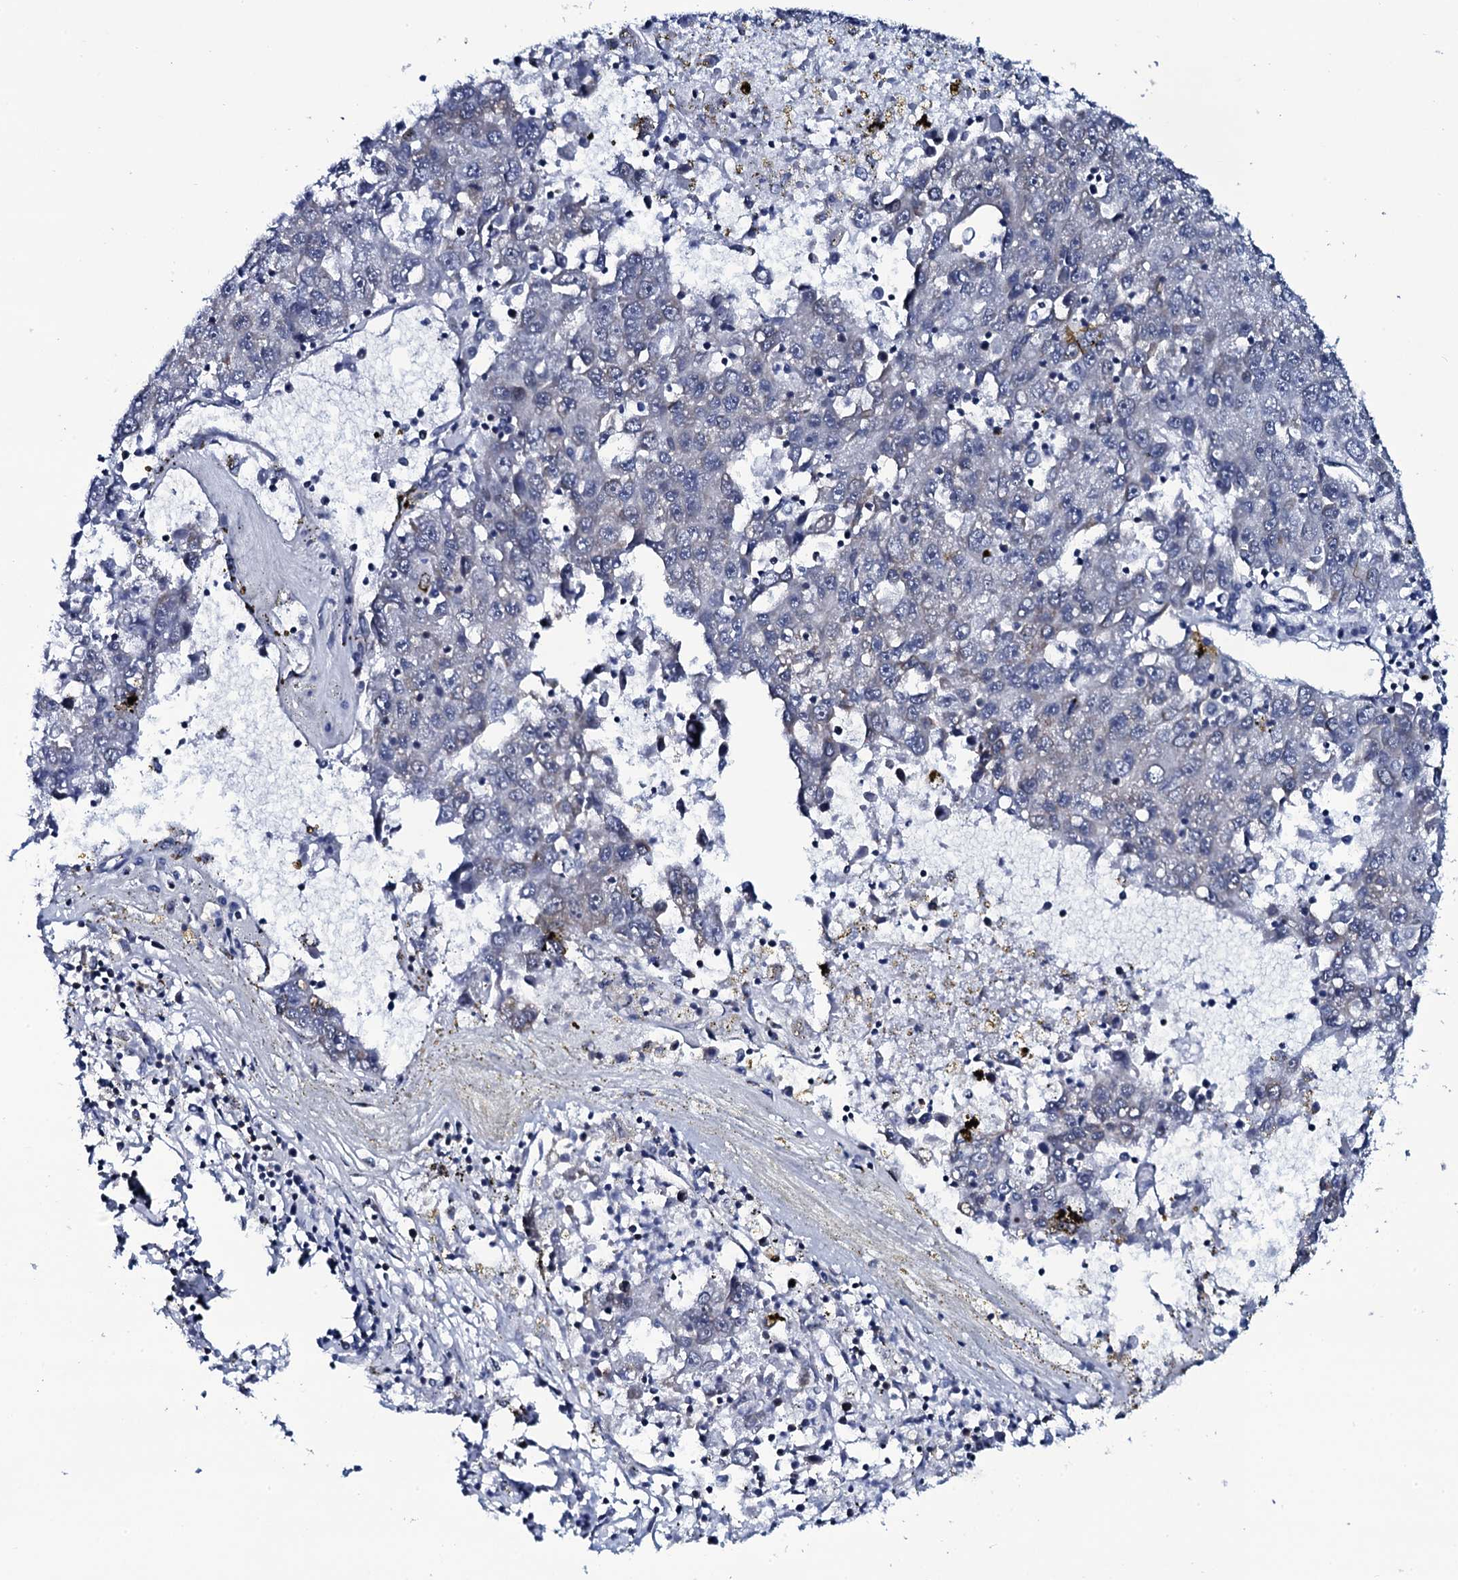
{"staining": {"intensity": "negative", "quantity": "none", "location": "none"}, "tissue": "liver cancer", "cell_type": "Tumor cells", "image_type": "cancer", "snomed": [{"axis": "morphology", "description": "Carcinoma, Hepatocellular, NOS"}, {"axis": "topography", "description": "Liver"}], "caption": "The photomicrograph reveals no significant staining in tumor cells of liver hepatocellular carcinoma. (Brightfield microscopy of DAB (3,3'-diaminobenzidine) IHC at high magnification).", "gene": "CWC15", "patient": {"sex": "male", "age": 49}}